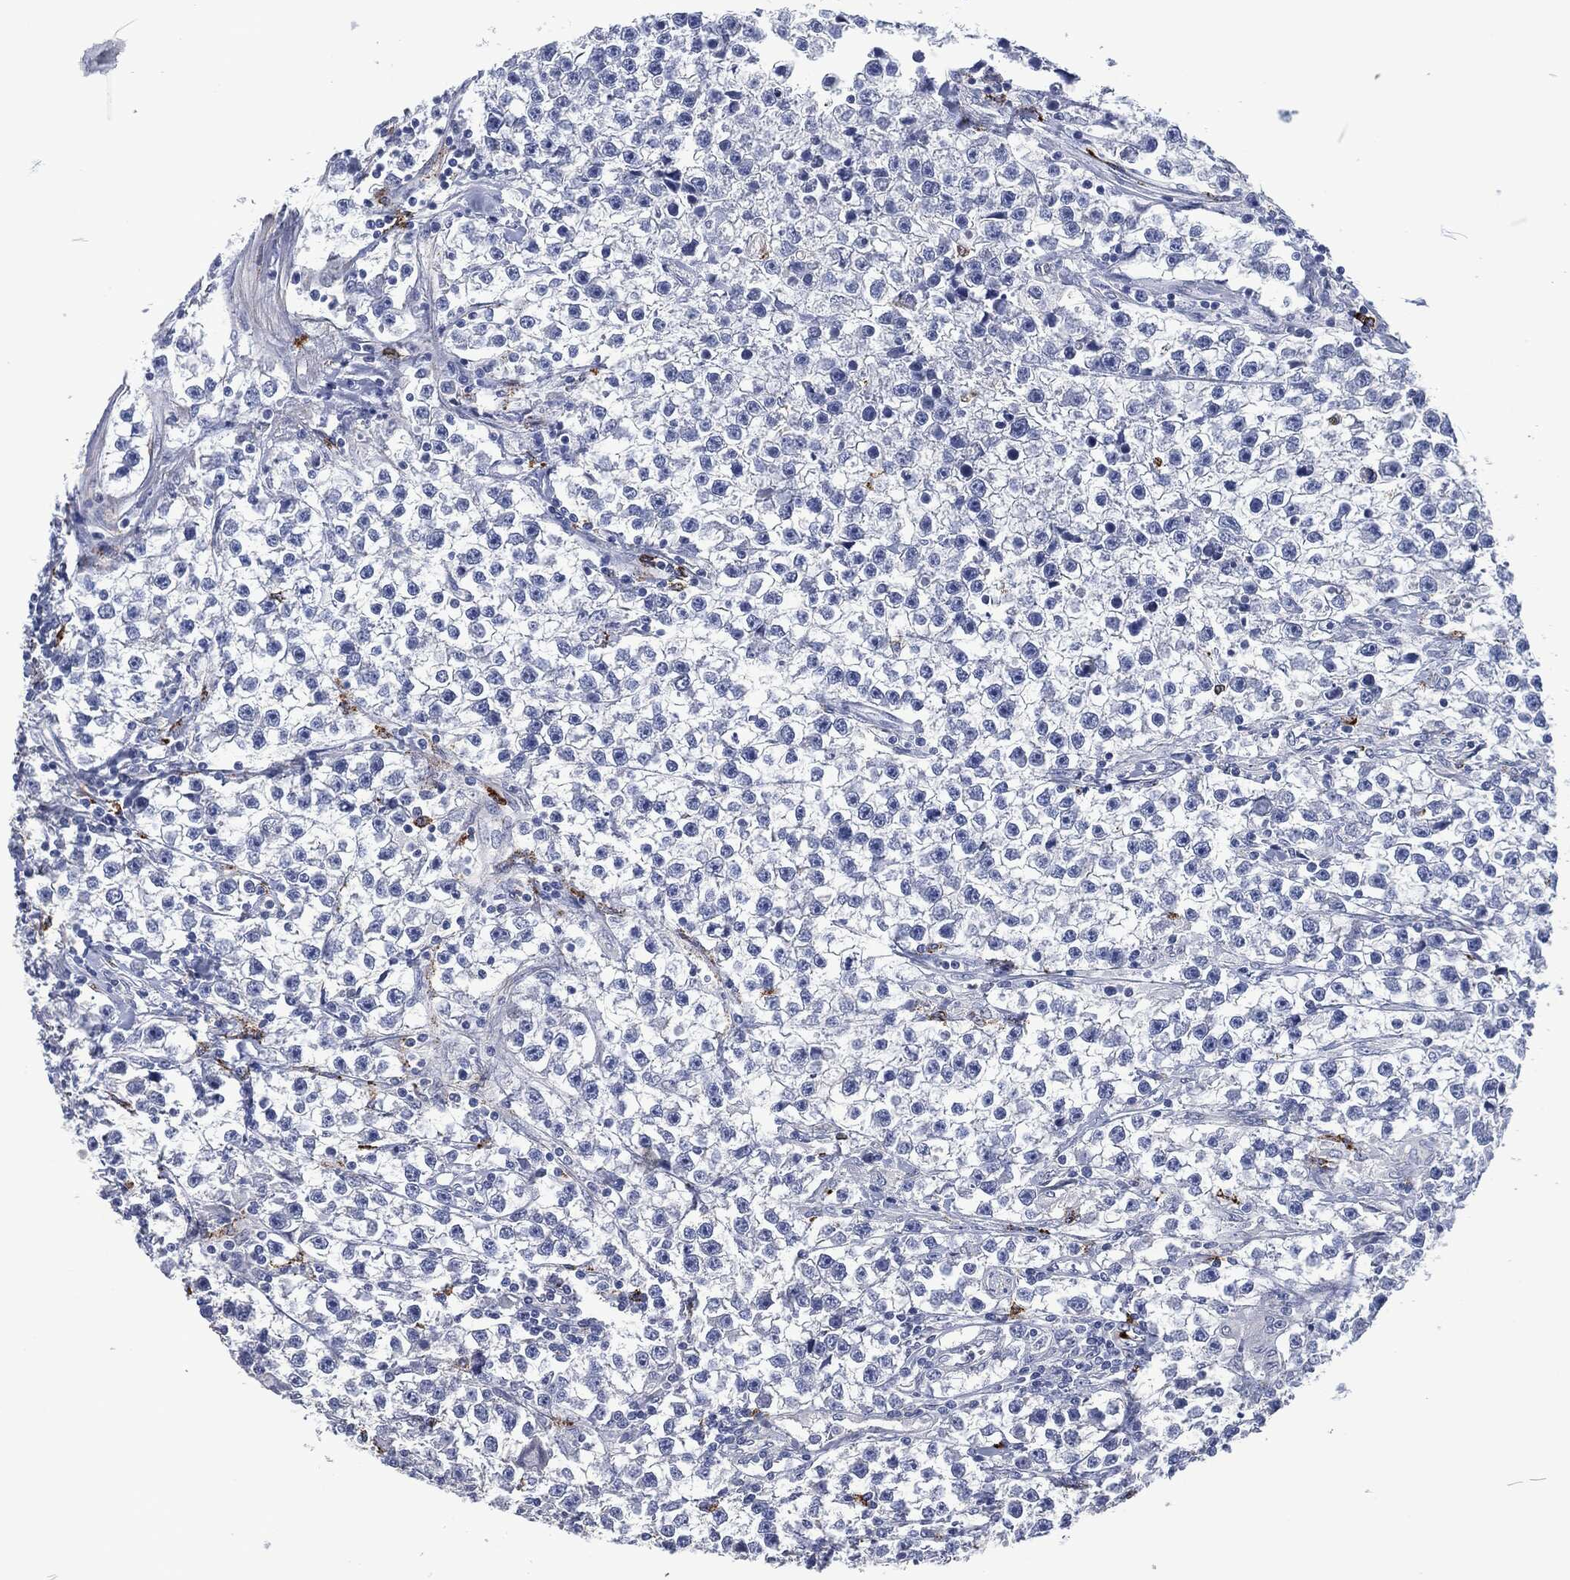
{"staining": {"intensity": "negative", "quantity": "none", "location": "none"}, "tissue": "testis cancer", "cell_type": "Tumor cells", "image_type": "cancer", "snomed": [{"axis": "morphology", "description": "Seminoma, NOS"}, {"axis": "topography", "description": "Testis"}], "caption": "DAB (3,3'-diaminobenzidine) immunohistochemical staining of testis cancer shows no significant expression in tumor cells. (DAB (3,3'-diaminobenzidine) immunohistochemistry (IHC) with hematoxylin counter stain).", "gene": "MPO", "patient": {"sex": "male", "age": 59}}